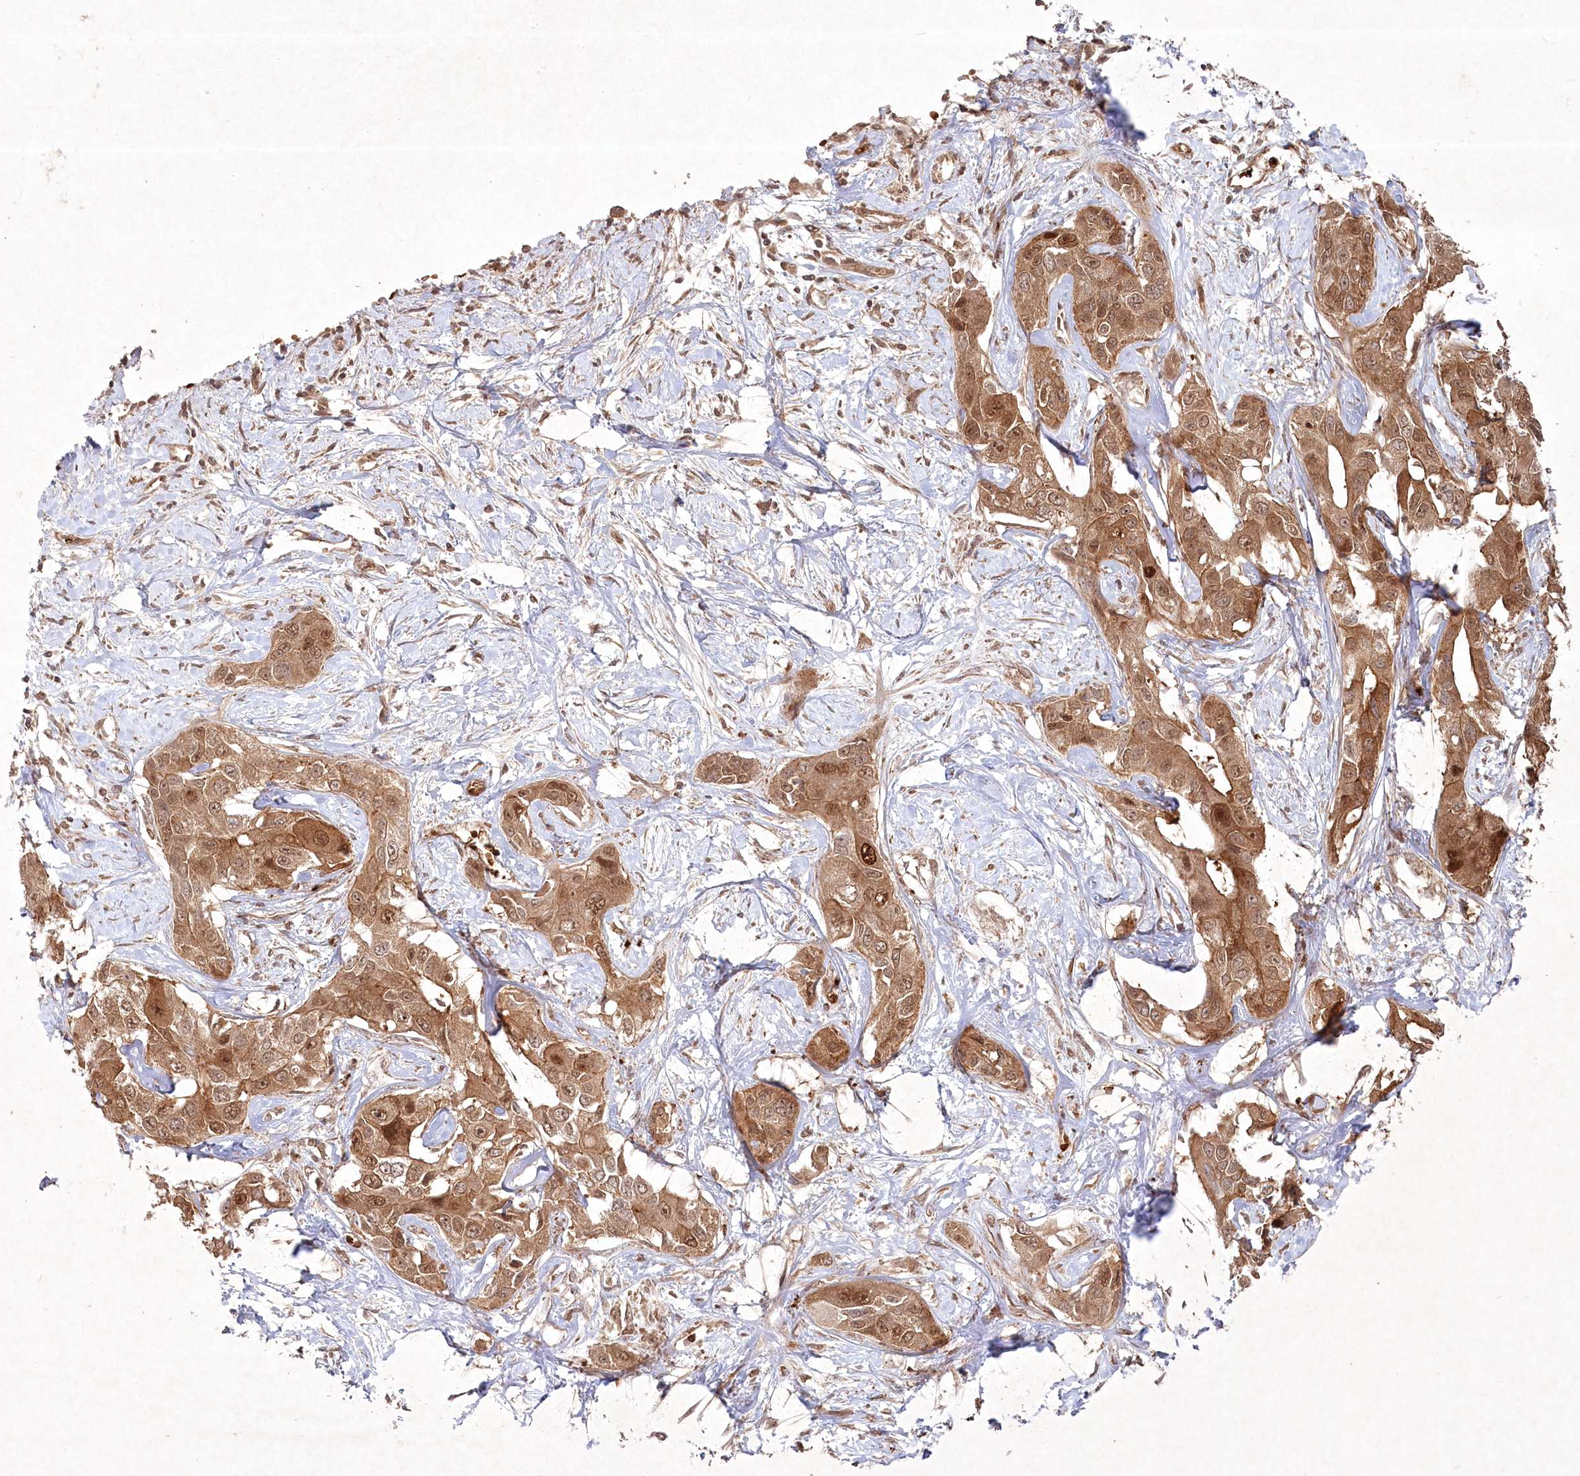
{"staining": {"intensity": "moderate", "quantity": ">75%", "location": "cytoplasmic/membranous,nuclear"}, "tissue": "liver cancer", "cell_type": "Tumor cells", "image_type": "cancer", "snomed": [{"axis": "morphology", "description": "Cholangiocarcinoma"}, {"axis": "topography", "description": "Liver"}], "caption": "Liver cancer was stained to show a protein in brown. There is medium levels of moderate cytoplasmic/membranous and nuclear positivity in about >75% of tumor cells. Ihc stains the protein of interest in brown and the nuclei are stained blue.", "gene": "FBXL17", "patient": {"sex": "male", "age": 59}}